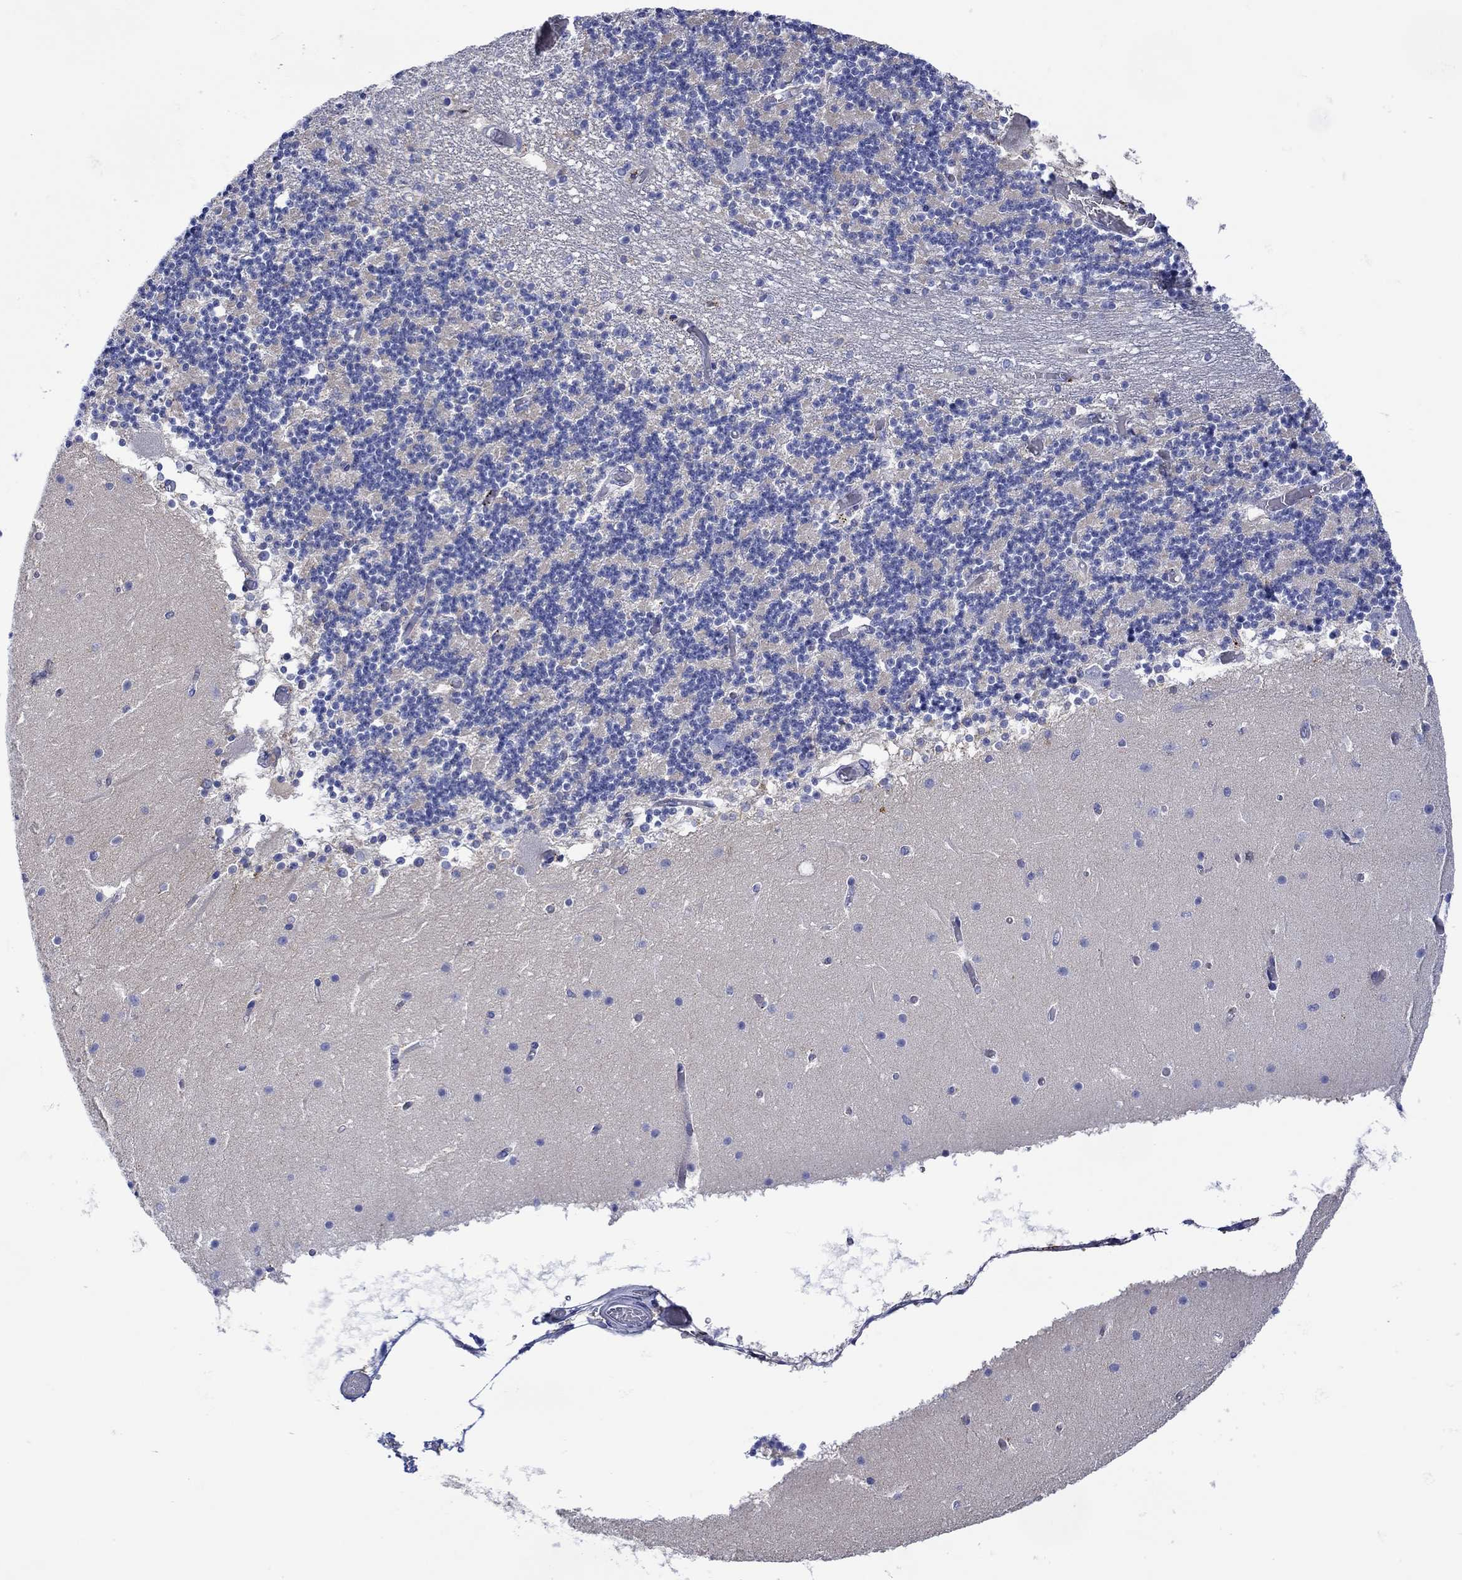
{"staining": {"intensity": "negative", "quantity": "none", "location": "none"}, "tissue": "cerebellum", "cell_type": "Cells in granular layer", "image_type": "normal", "snomed": [{"axis": "morphology", "description": "Normal tissue, NOS"}, {"axis": "topography", "description": "Cerebellum"}], "caption": "Cells in granular layer are negative for protein expression in unremarkable human cerebellum. The staining is performed using DAB brown chromogen with nuclei counter-stained in using hematoxylin.", "gene": "ANKMY1", "patient": {"sex": "female", "age": 28}}